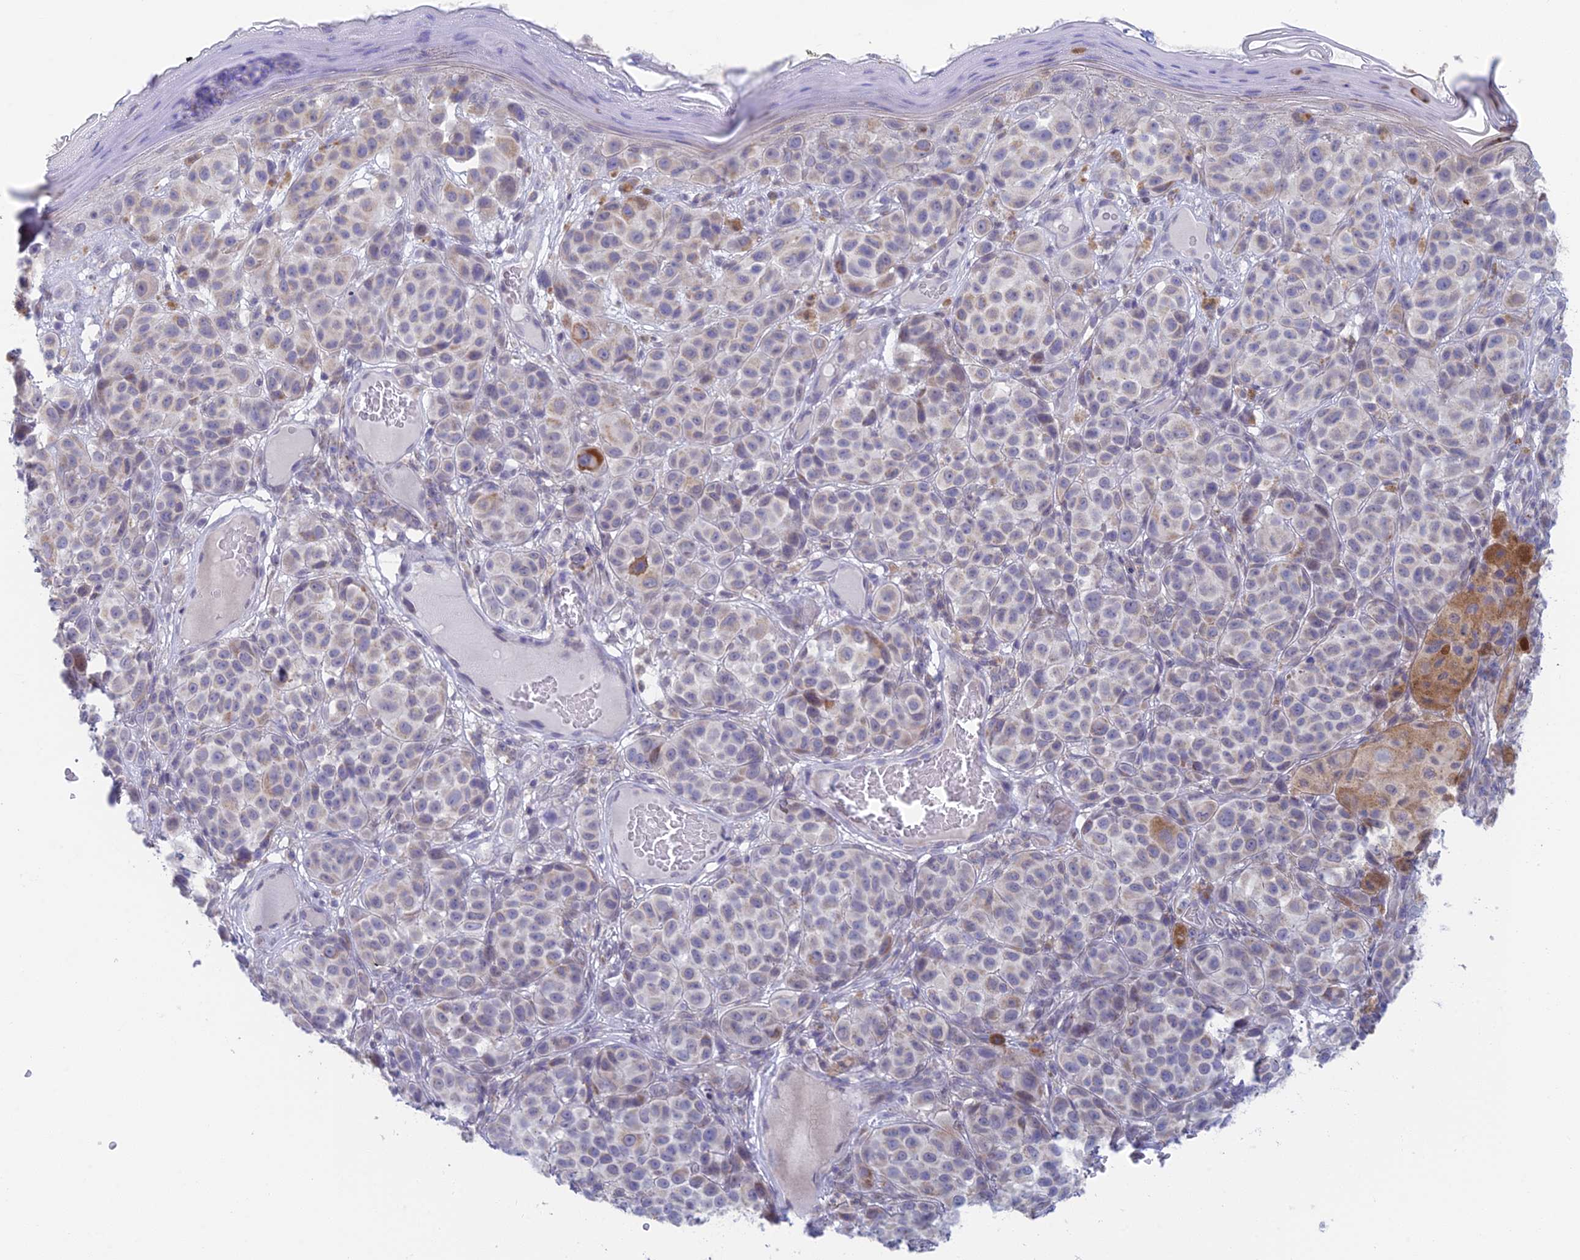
{"staining": {"intensity": "moderate", "quantity": "<25%", "location": "cytoplasmic/membranous"}, "tissue": "melanoma", "cell_type": "Tumor cells", "image_type": "cancer", "snomed": [{"axis": "morphology", "description": "Malignant melanoma, NOS"}, {"axis": "topography", "description": "Skin"}], "caption": "Immunohistochemical staining of human melanoma displays moderate cytoplasmic/membranous protein positivity in approximately <25% of tumor cells. Nuclei are stained in blue.", "gene": "REXO5", "patient": {"sex": "male", "age": 38}}